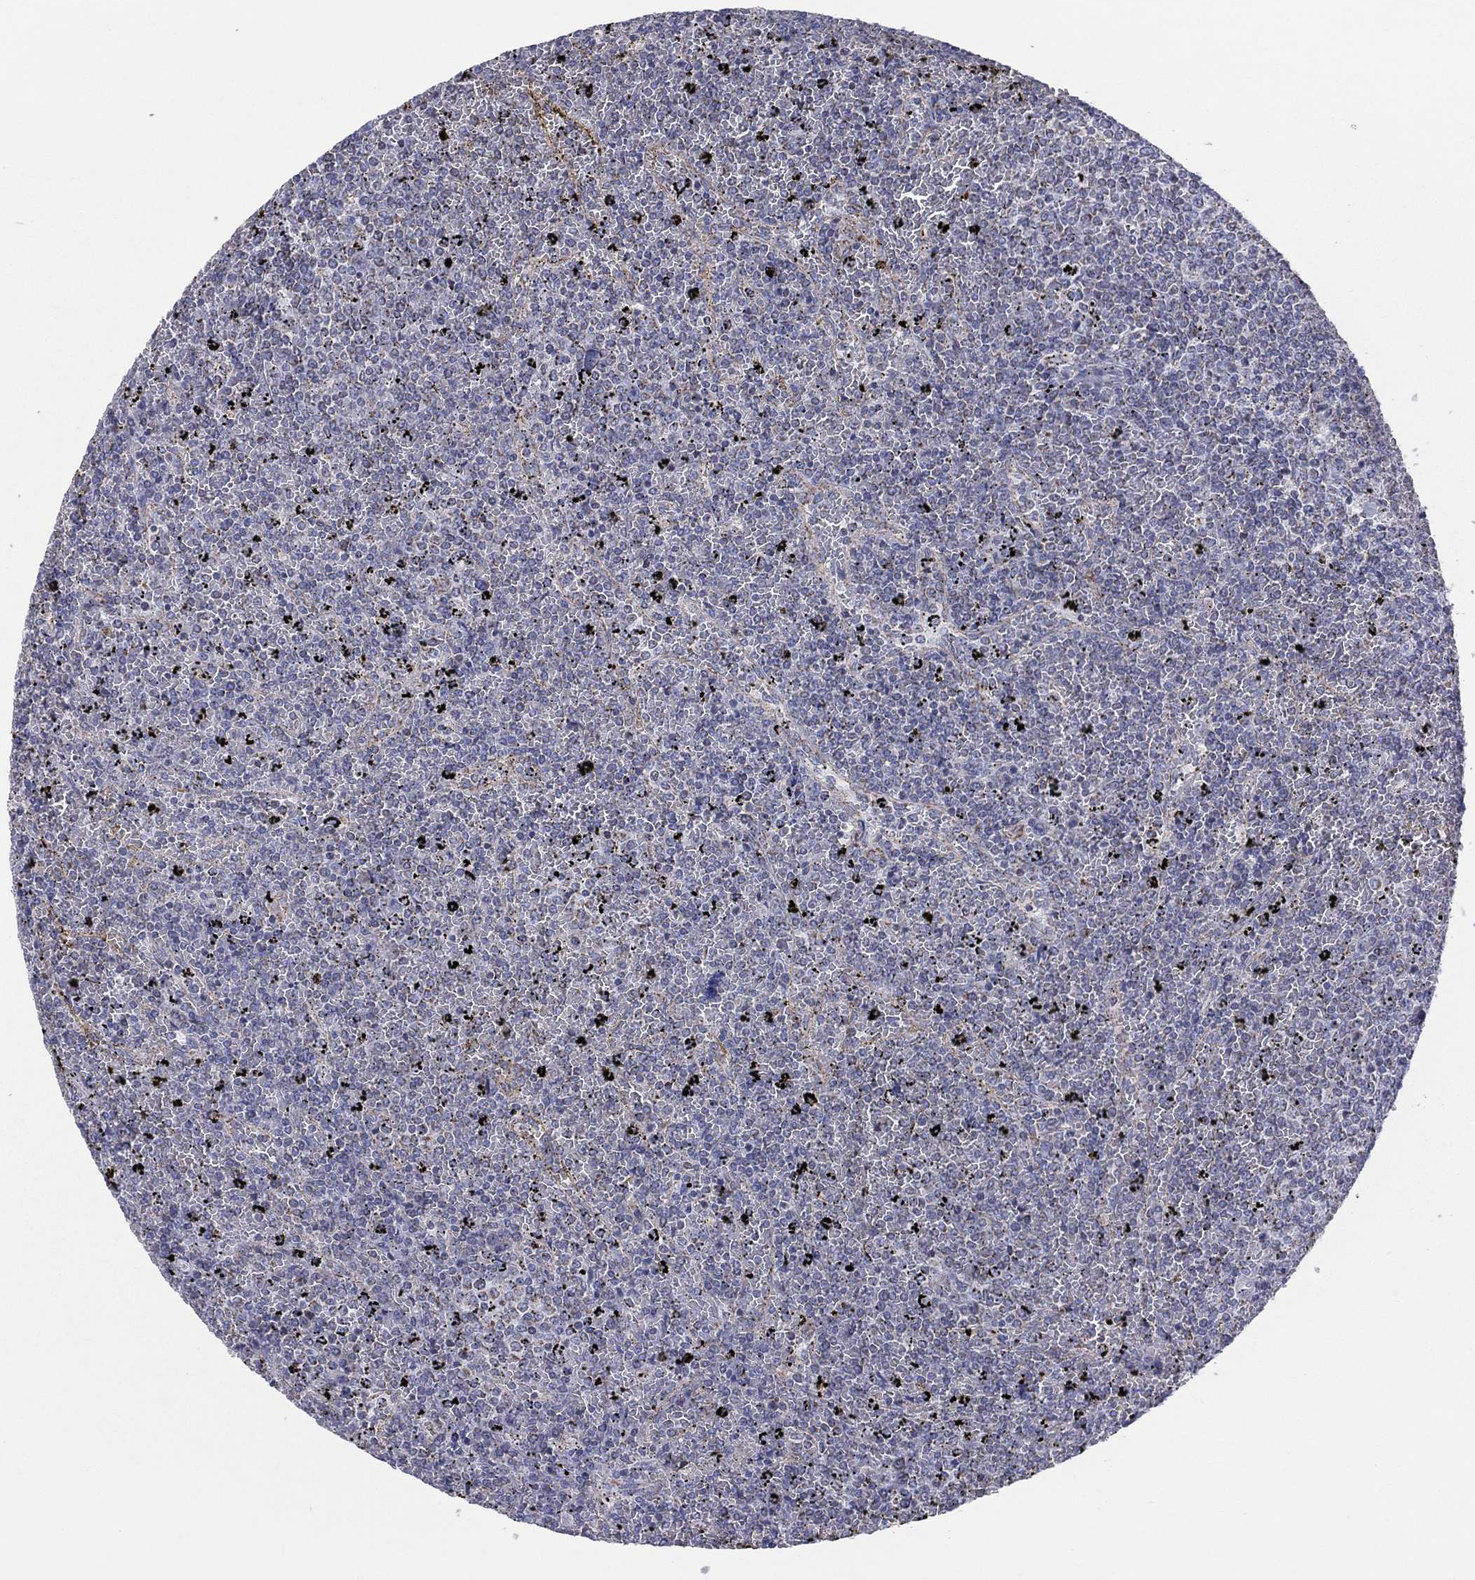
{"staining": {"intensity": "negative", "quantity": "none", "location": "none"}, "tissue": "lymphoma", "cell_type": "Tumor cells", "image_type": "cancer", "snomed": [{"axis": "morphology", "description": "Malignant lymphoma, non-Hodgkin's type, Low grade"}, {"axis": "topography", "description": "Spleen"}], "caption": "IHC of human lymphoma demonstrates no staining in tumor cells.", "gene": "KISS1R", "patient": {"sex": "female", "age": 77}}